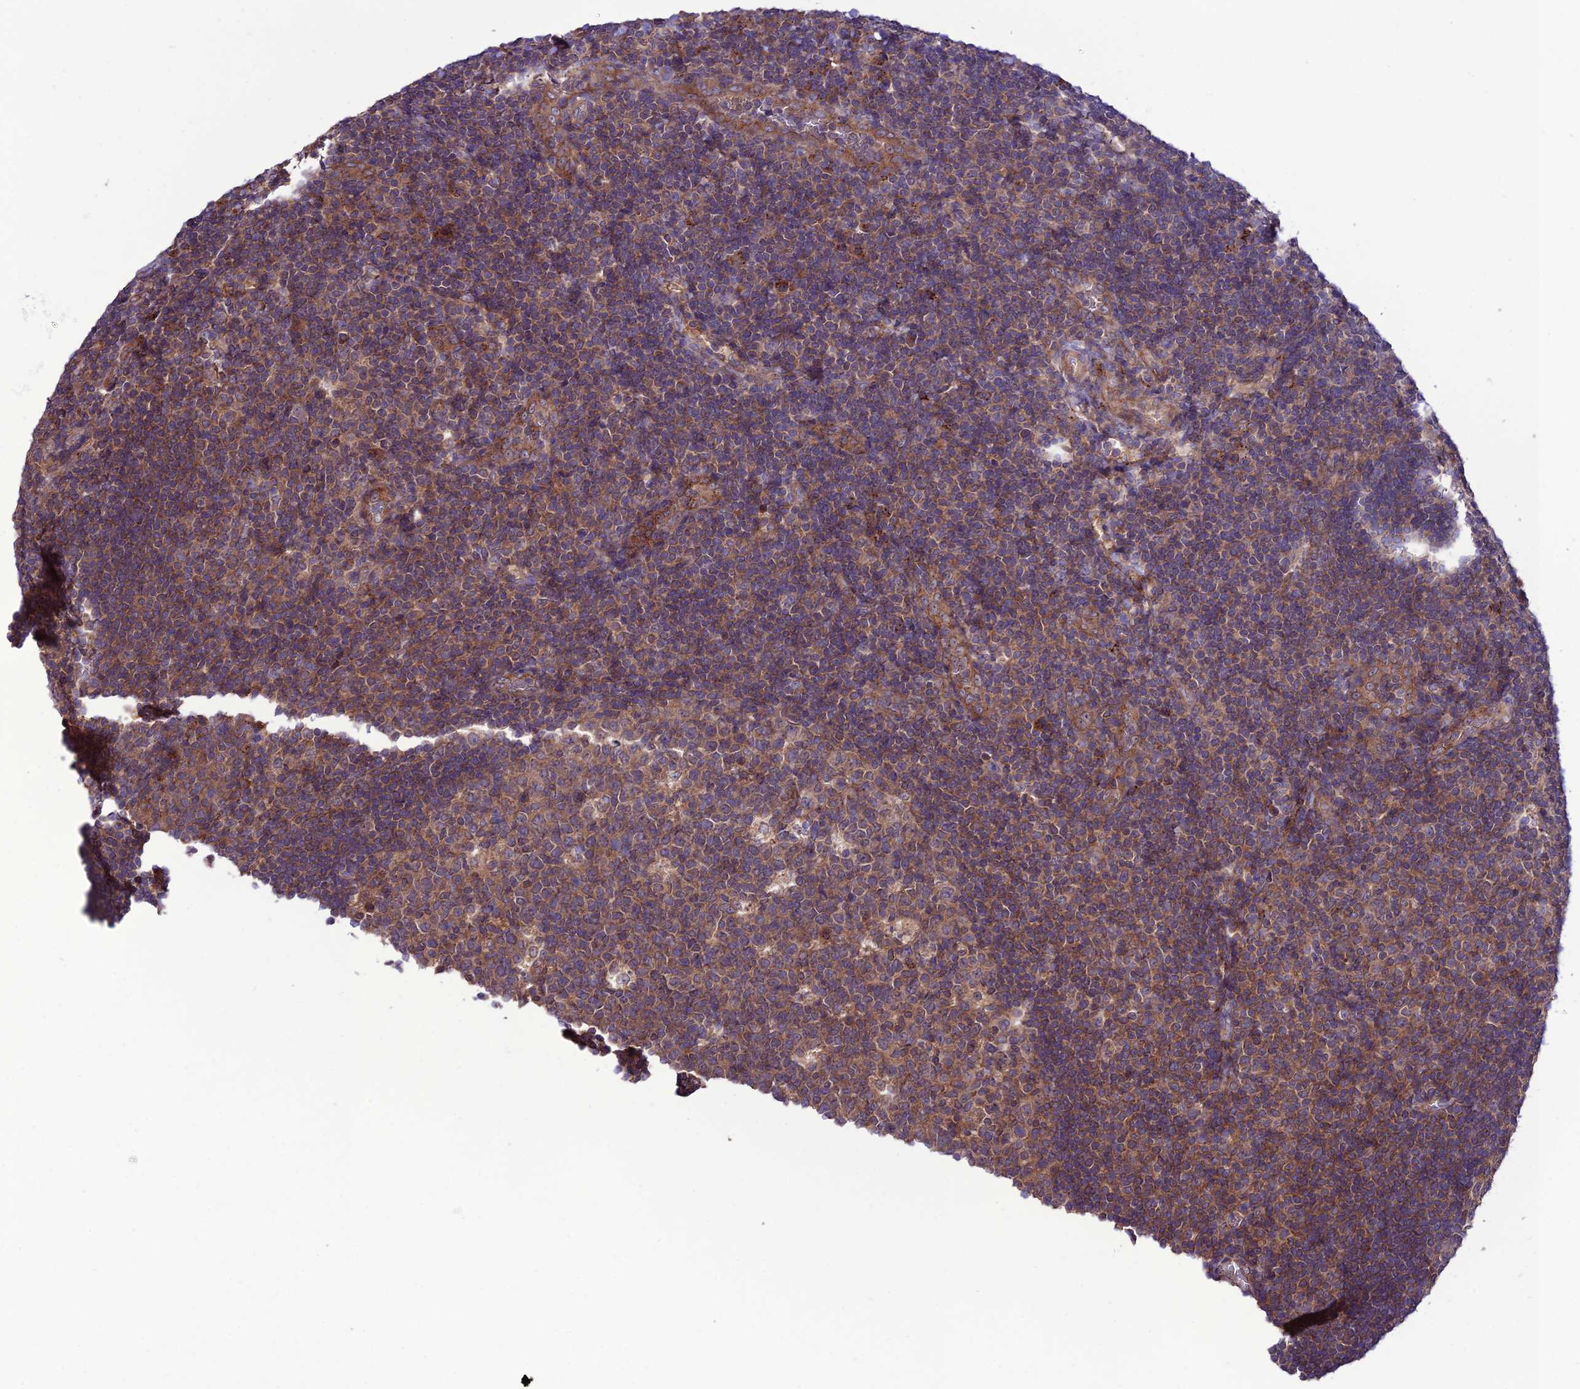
{"staining": {"intensity": "moderate", "quantity": ">75%", "location": "cytoplasmic/membranous"}, "tissue": "tonsil", "cell_type": "Germinal center cells", "image_type": "normal", "snomed": [{"axis": "morphology", "description": "Normal tissue, NOS"}, {"axis": "topography", "description": "Tonsil"}], "caption": "IHC of normal human tonsil demonstrates medium levels of moderate cytoplasmic/membranous expression in about >75% of germinal center cells. (DAB IHC, brown staining for protein, blue staining for nuclei).", "gene": "PPIL3", "patient": {"sex": "male", "age": 17}}